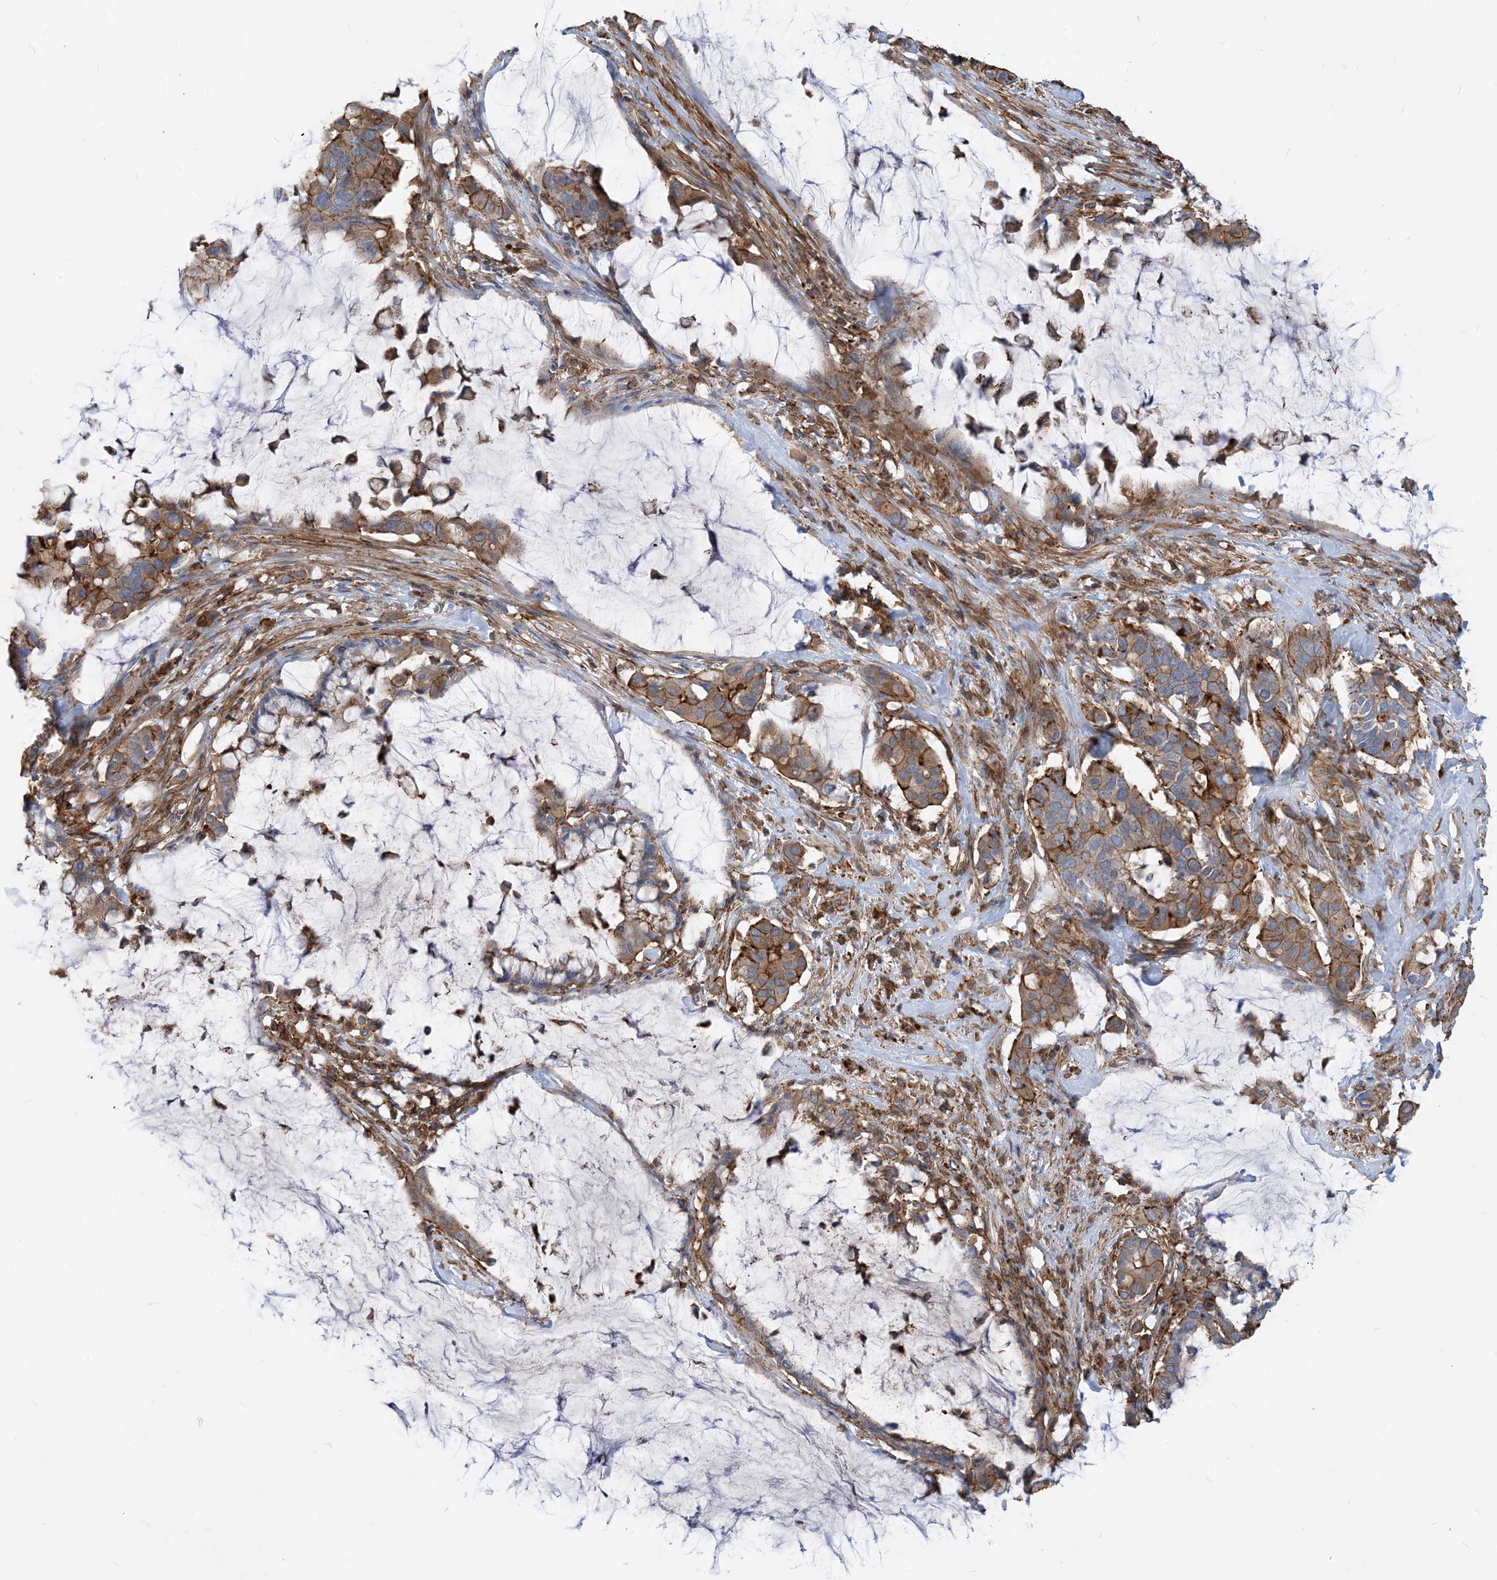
{"staining": {"intensity": "moderate", "quantity": "25%-75%", "location": "cytoplasmic/membranous"}, "tissue": "pancreatic cancer", "cell_type": "Tumor cells", "image_type": "cancer", "snomed": [{"axis": "morphology", "description": "Adenocarcinoma, NOS"}, {"axis": "topography", "description": "Pancreas"}], "caption": "Brown immunohistochemical staining in human adenocarcinoma (pancreatic) reveals moderate cytoplasmic/membranous staining in about 25%-75% of tumor cells.", "gene": "PARVG", "patient": {"sex": "male", "age": 41}}